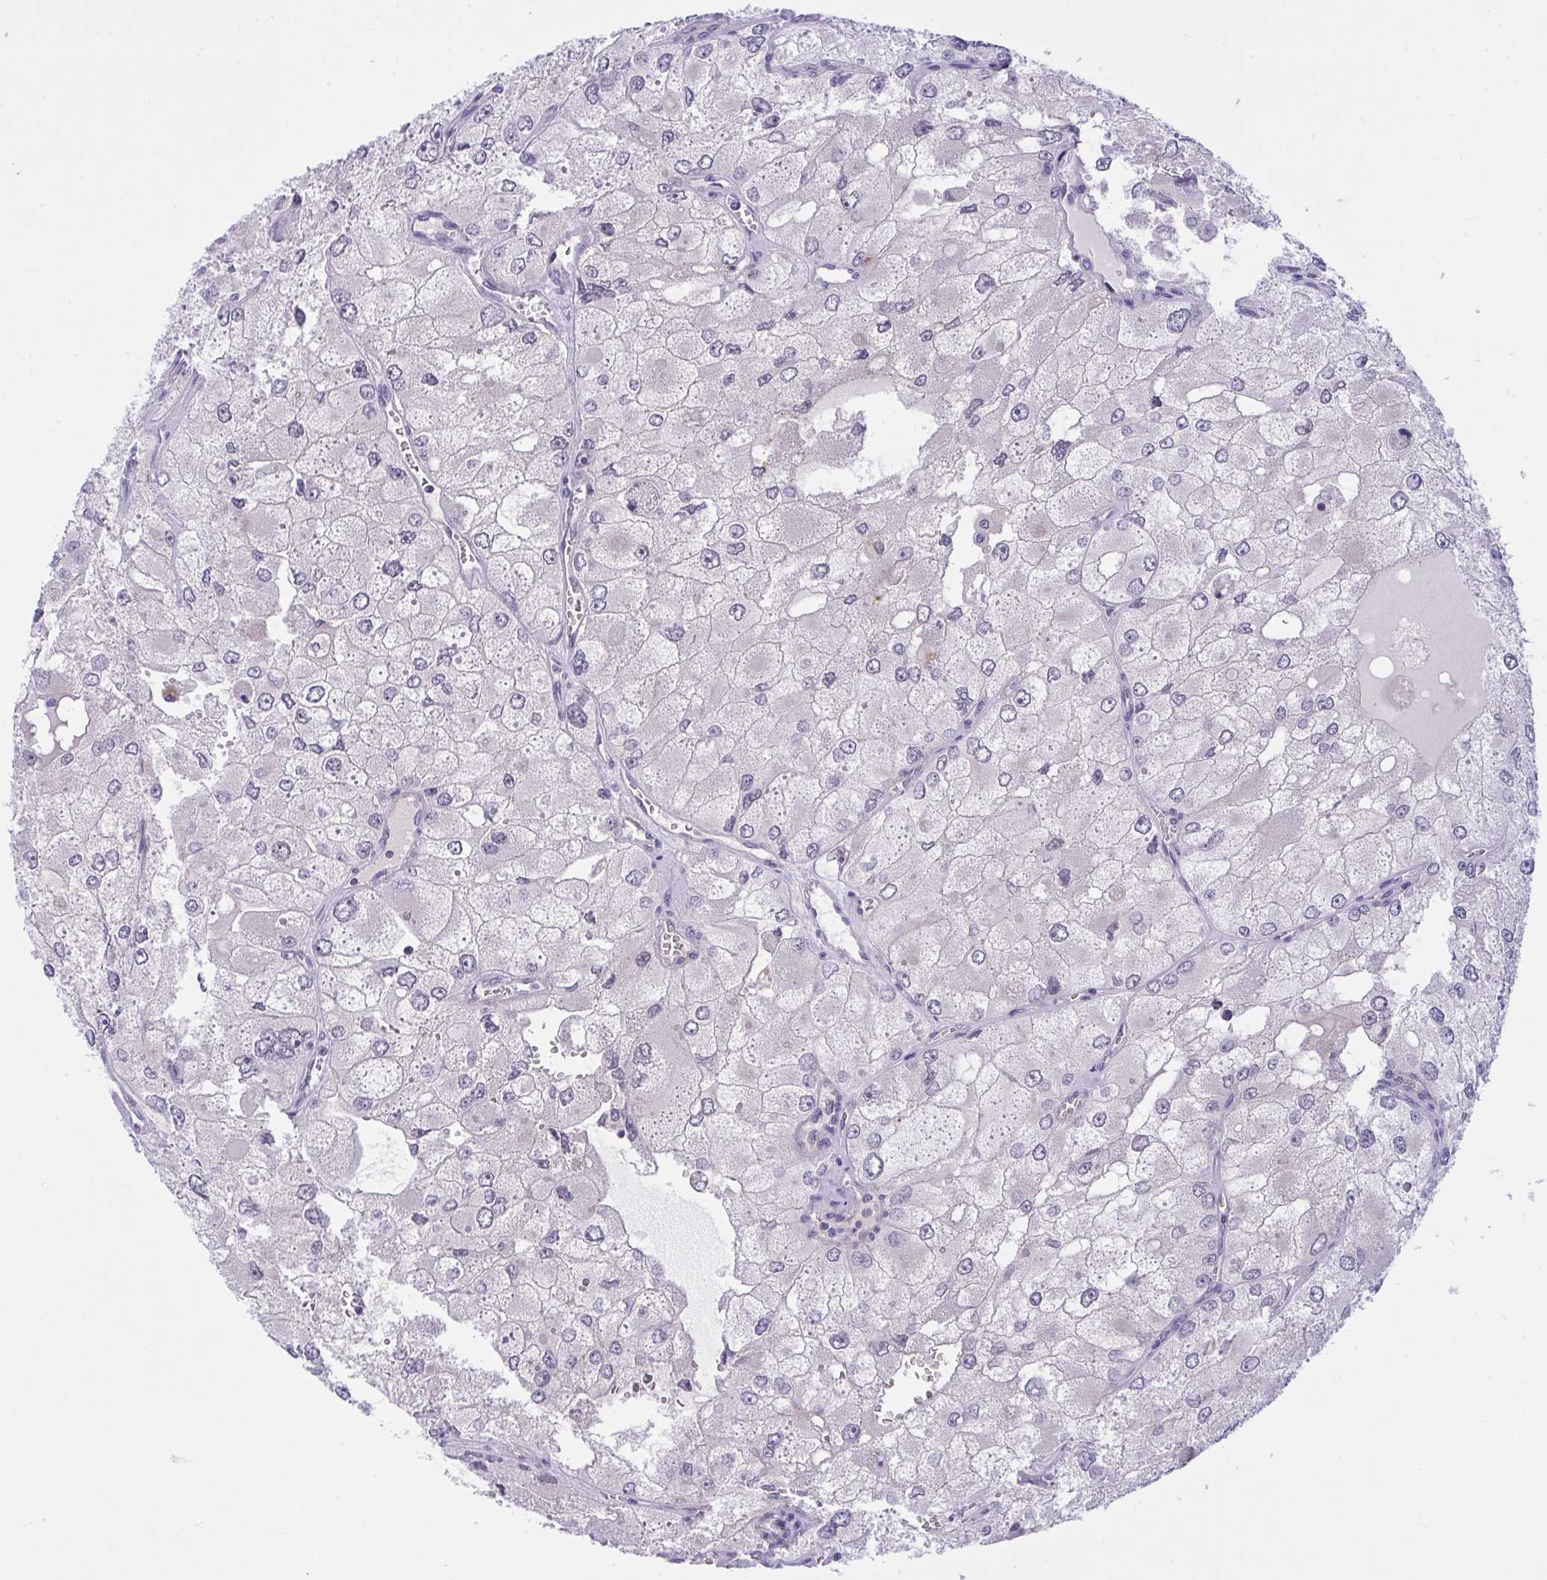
{"staining": {"intensity": "negative", "quantity": "none", "location": "none"}, "tissue": "renal cancer", "cell_type": "Tumor cells", "image_type": "cancer", "snomed": [{"axis": "morphology", "description": "Adenocarcinoma, NOS"}, {"axis": "topography", "description": "Kidney"}], "caption": "An image of renal cancer (adenocarcinoma) stained for a protein shows no brown staining in tumor cells. (DAB (3,3'-diaminobenzidine) IHC with hematoxylin counter stain).", "gene": "HOXD12", "patient": {"sex": "female", "age": 70}}